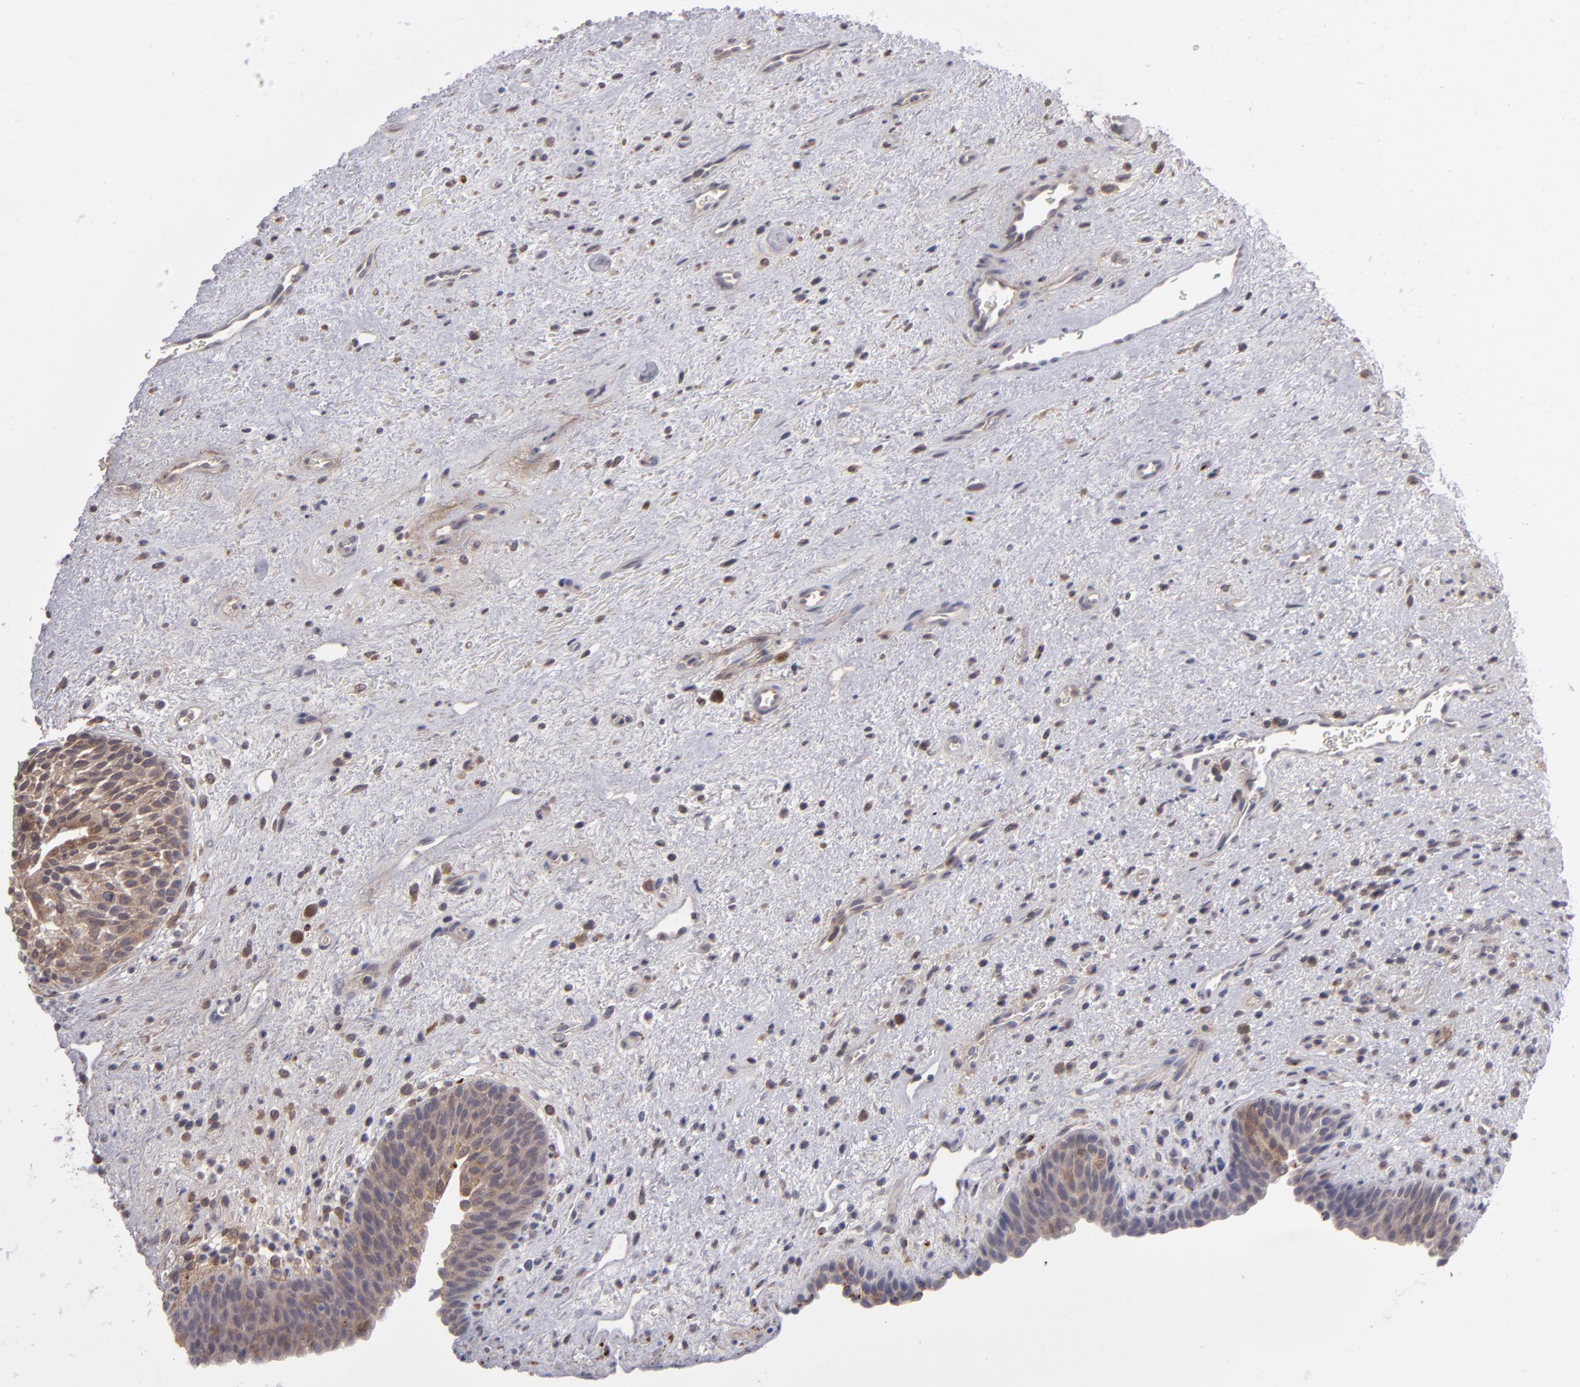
{"staining": {"intensity": "moderate", "quantity": ">75%", "location": "cytoplasmic/membranous"}, "tissue": "urinary bladder", "cell_type": "Urothelial cells", "image_type": "normal", "snomed": [{"axis": "morphology", "description": "Normal tissue, NOS"}, {"axis": "topography", "description": "Urinary bladder"}], "caption": "DAB (3,3'-diaminobenzidine) immunohistochemical staining of normal human urinary bladder displays moderate cytoplasmic/membranous protein staining in about >75% of urothelial cells. The staining was performed using DAB (3,3'-diaminobenzidine), with brown indicating positive protein expression. Nuclei are stained blue with hematoxylin.", "gene": "IL12A", "patient": {"sex": "male", "age": 48}}